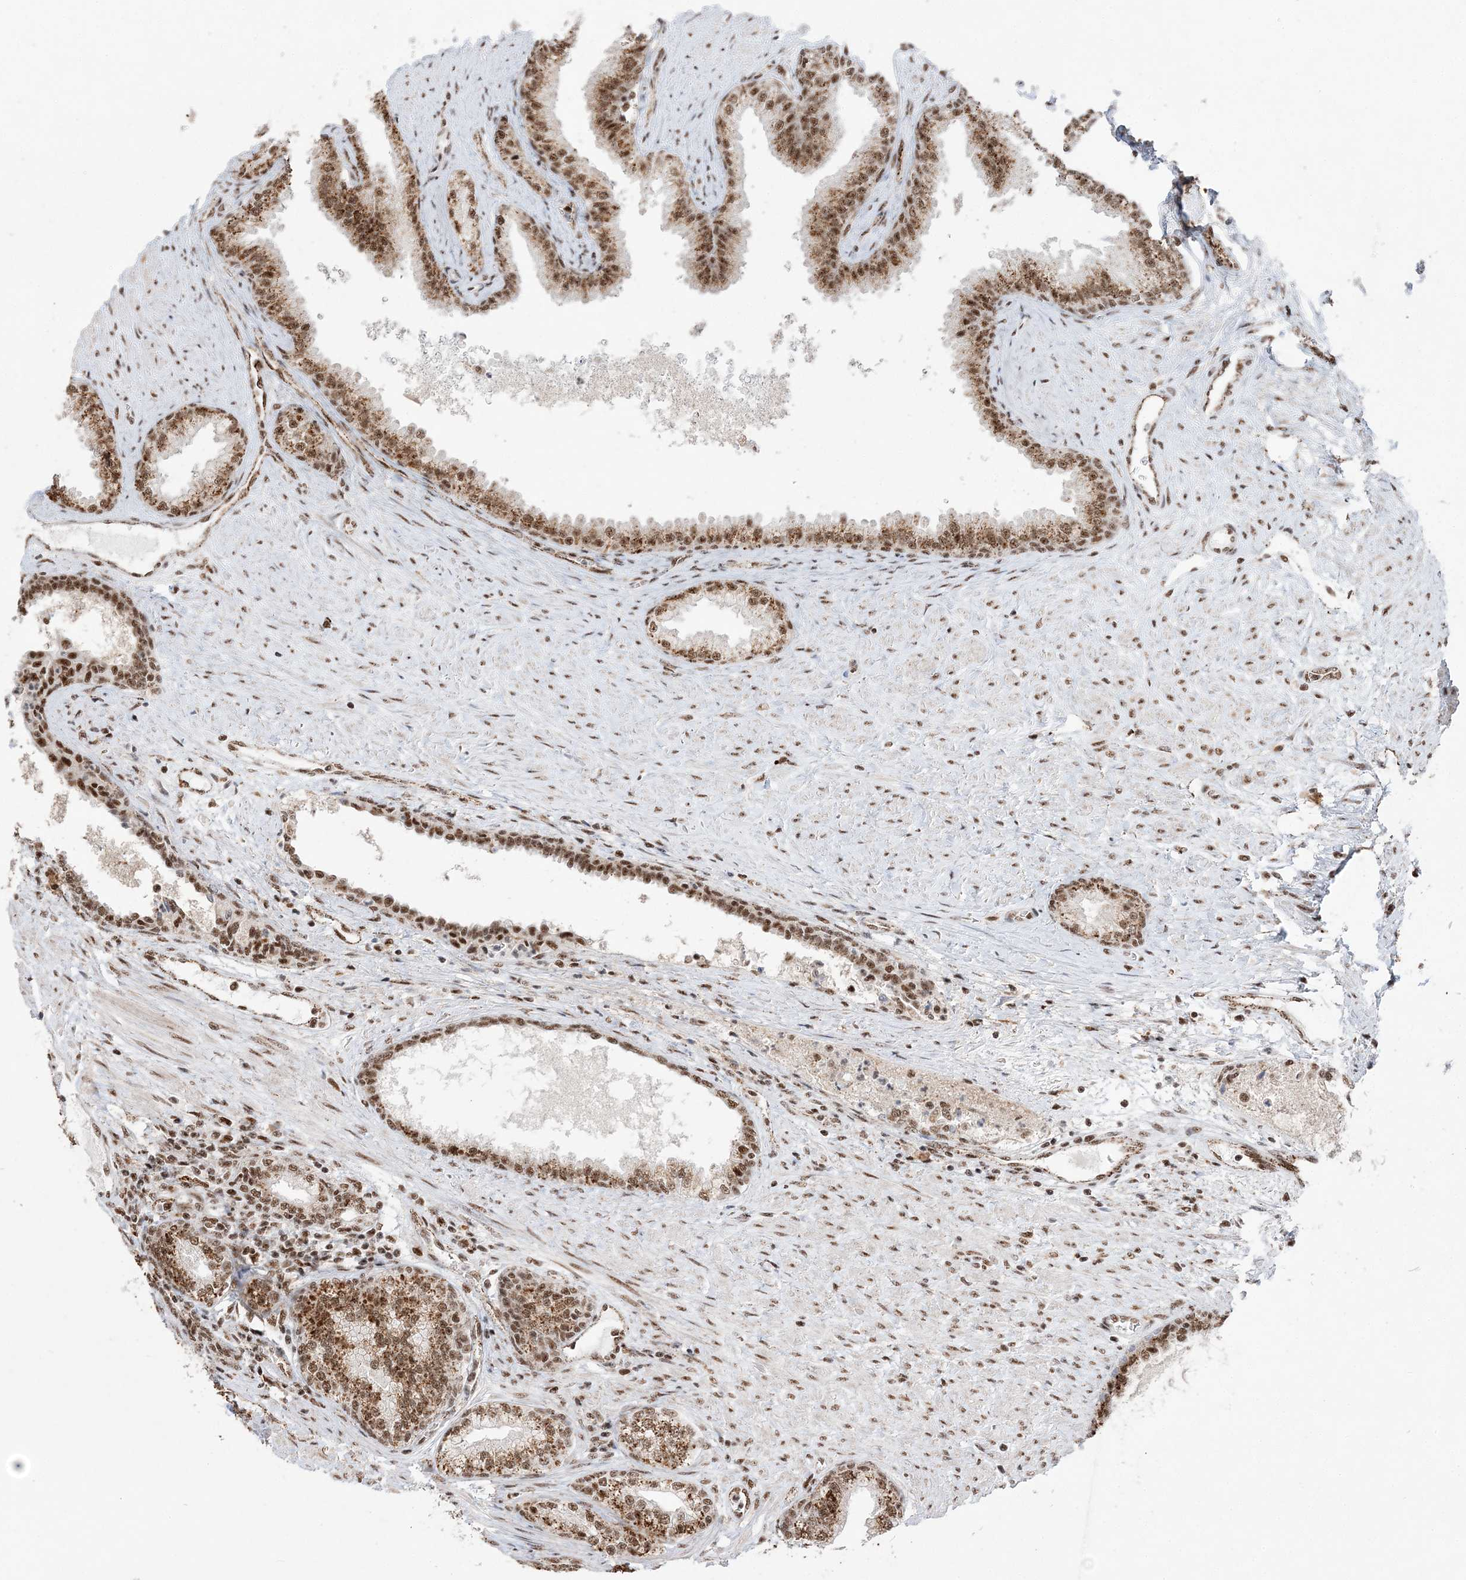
{"staining": {"intensity": "strong", "quantity": ">75%", "location": "nuclear"}, "tissue": "prostate", "cell_type": "Glandular cells", "image_type": "normal", "snomed": [{"axis": "morphology", "description": "Normal tissue, NOS"}, {"axis": "topography", "description": "Prostate"}], "caption": "DAB (3,3'-diaminobenzidine) immunohistochemical staining of normal human prostate reveals strong nuclear protein staining in approximately >75% of glandular cells. (DAB = brown stain, brightfield microscopy at high magnification).", "gene": "RBM17", "patient": {"sex": "male", "age": 76}}